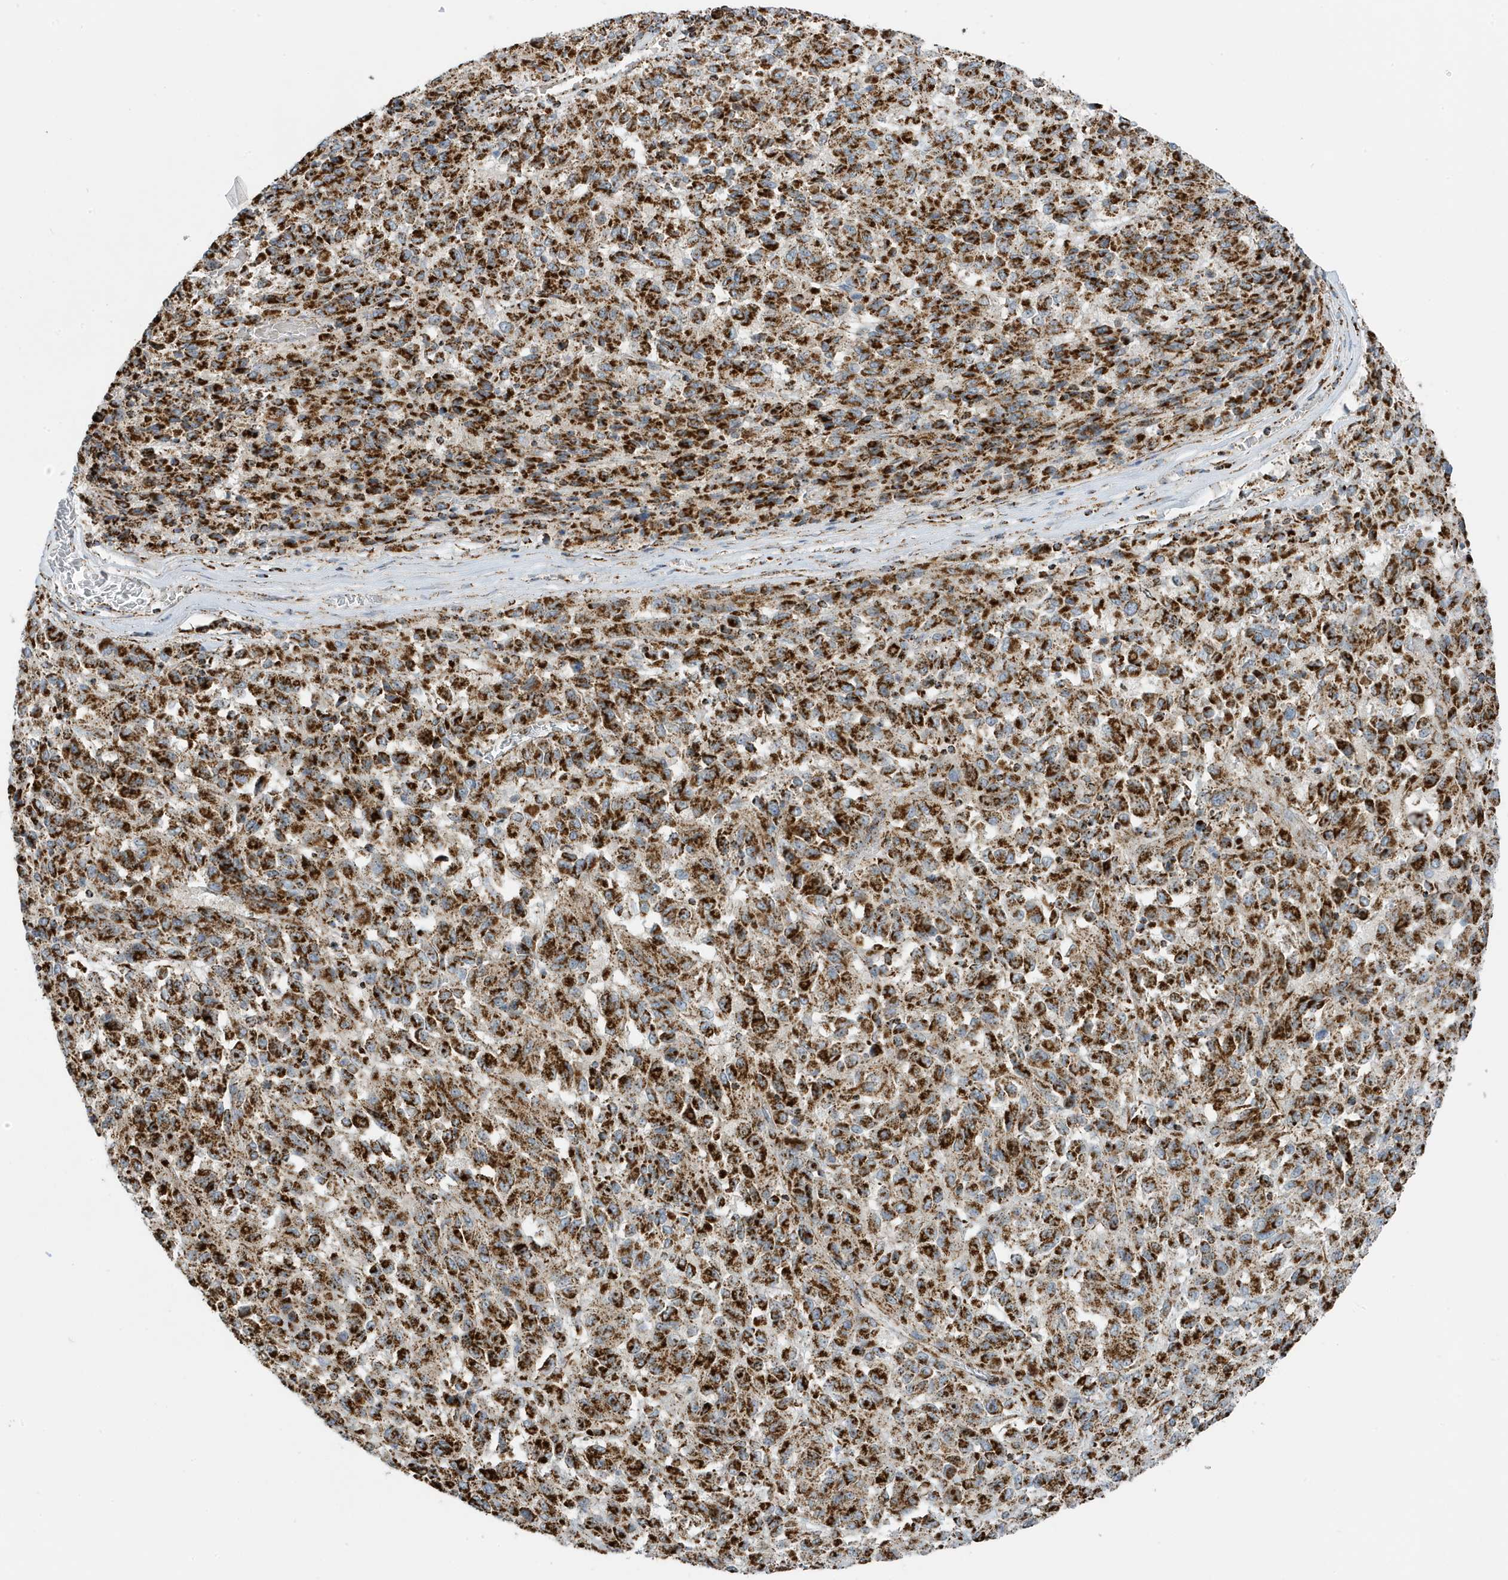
{"staining": {"intensity": "strong", "quantity": ">75%", "location": "cytoplasmic/membranous"}, "tissue": "melanoma", "cell_type": "Tumor cells", "image_type": "cancer", "snomed": [{"axis": "morphology", "description": "Malignant melanoma, Metastatic site"}, {"axis": "topography", "description": "Lung"}], "caption": "The immunohistochemical stain highlights strong cytoplasmic/membranous staining in tumor cells of melanoma tissue. (Stains: DAB (3,3'-diaminobenzidine) in brown, nuclei in blue, Microscopy: brightfield microscopy at high magnification).", "gene": "ATP5ME", "patient": {"sex": "male", "age": 64}}